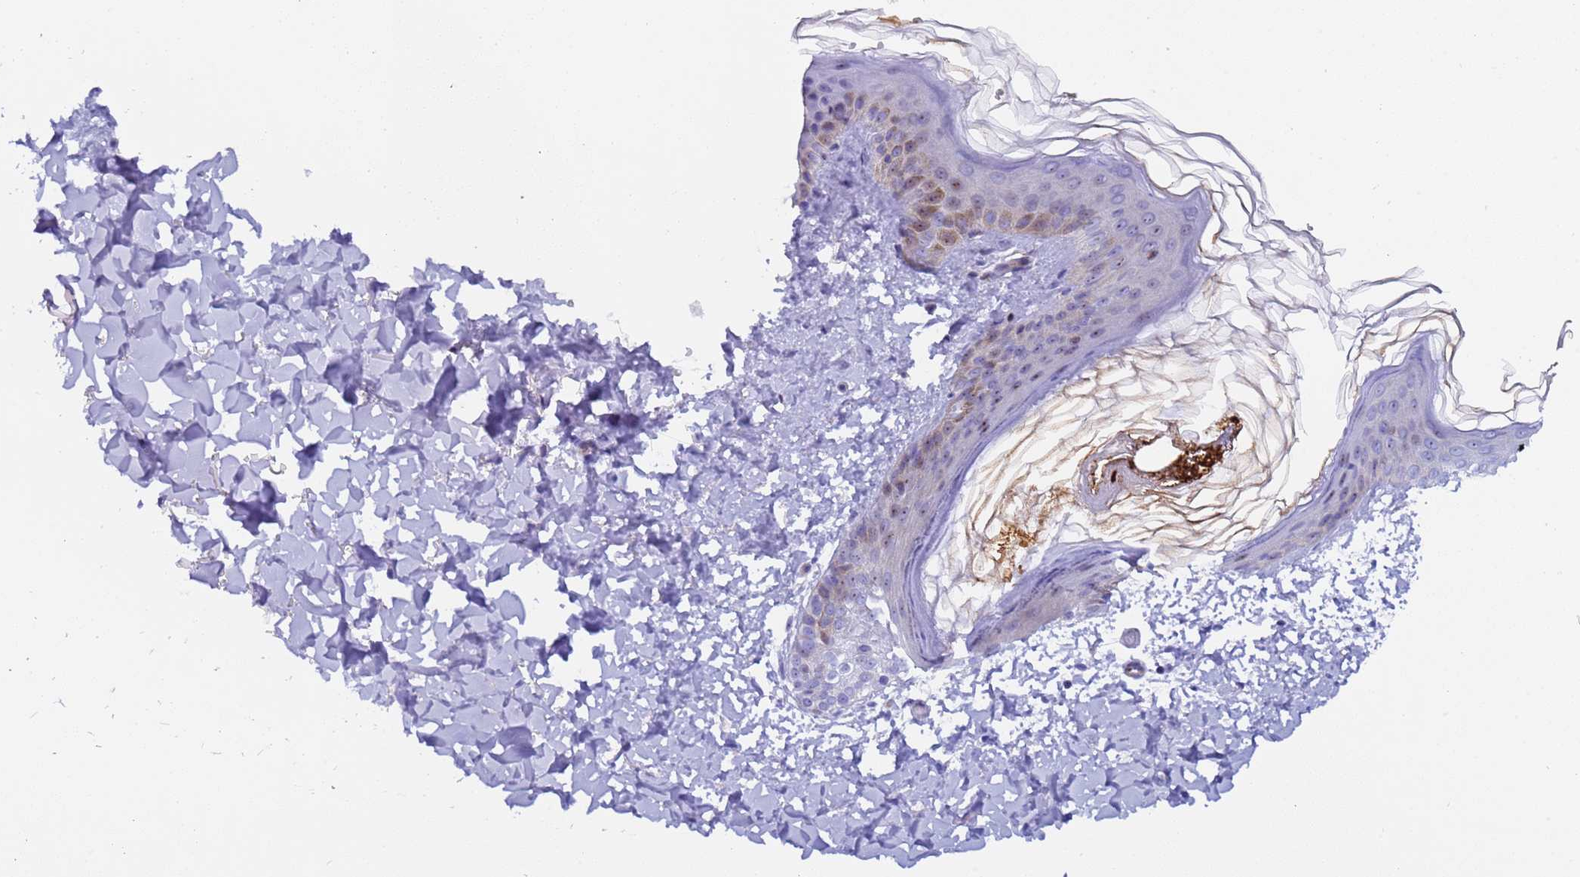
{"staining": {"intensity": "negative", "quantity": "none", "location": "none"}, "tissue": "skin", "cell_type": "Fibroblasts", "image_type": "normal", "snomed": [{"axis": "morphology", "description": "Normal tissue, NOS"}, {"axis": "topography", "description": "Skin"}], "caption": "Immunohistochemistry (IHC) micrograph of normal skin: skin stained with DAB exhibits no significant protein staining in fibroblasts. (Immunohistochemistry (IHC), brightfield microscopy, high magnification).", "gene": "POP5", "patient": {"sex": "female", "age": 58}}